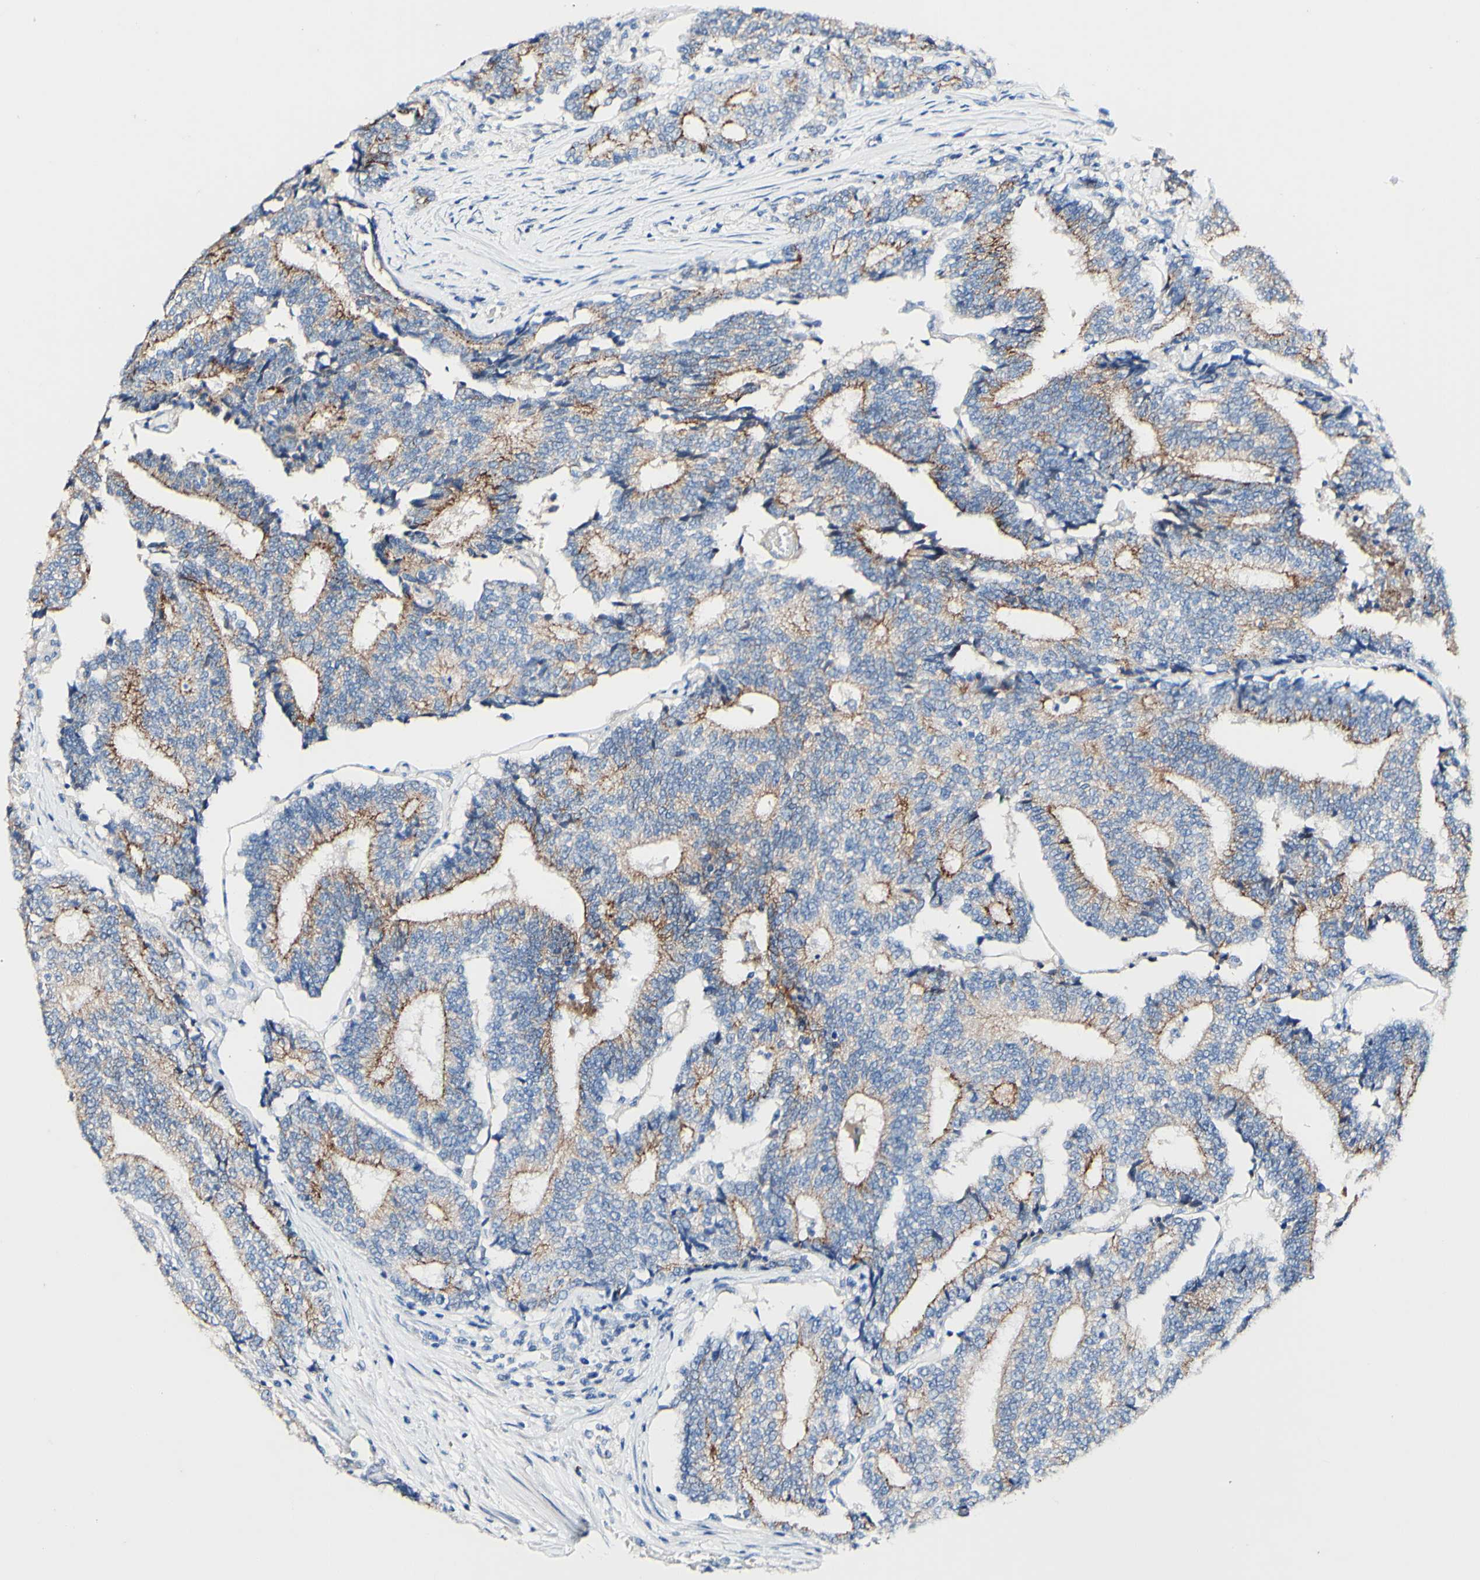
{"staining": {"intensity": "moderate", "quantity": ">75%", "location": "cytoplasmic/membranous"}, "tissue": "prostate cancer", "cell_type": "Tumor cells", "image_type": "cancer", "snomed": [{"axis": "morphology", "description": "Normal tissue, NOS"}, {"axis": "morphology", "description": "Adenocarcinoma, High grade"}, {"axis": "topography", "description": "Prostate"}, {"axis": "topography", "description": "Seminal veicle"}], "caption": "Prostate cancer stained for a protein (brown) demonstrates moderate cytoplasmic/membranous positive expression in approximately >75% of tumor cells.", "gene": "DSC2", "patient": {"sex": "male", "age": 55}}